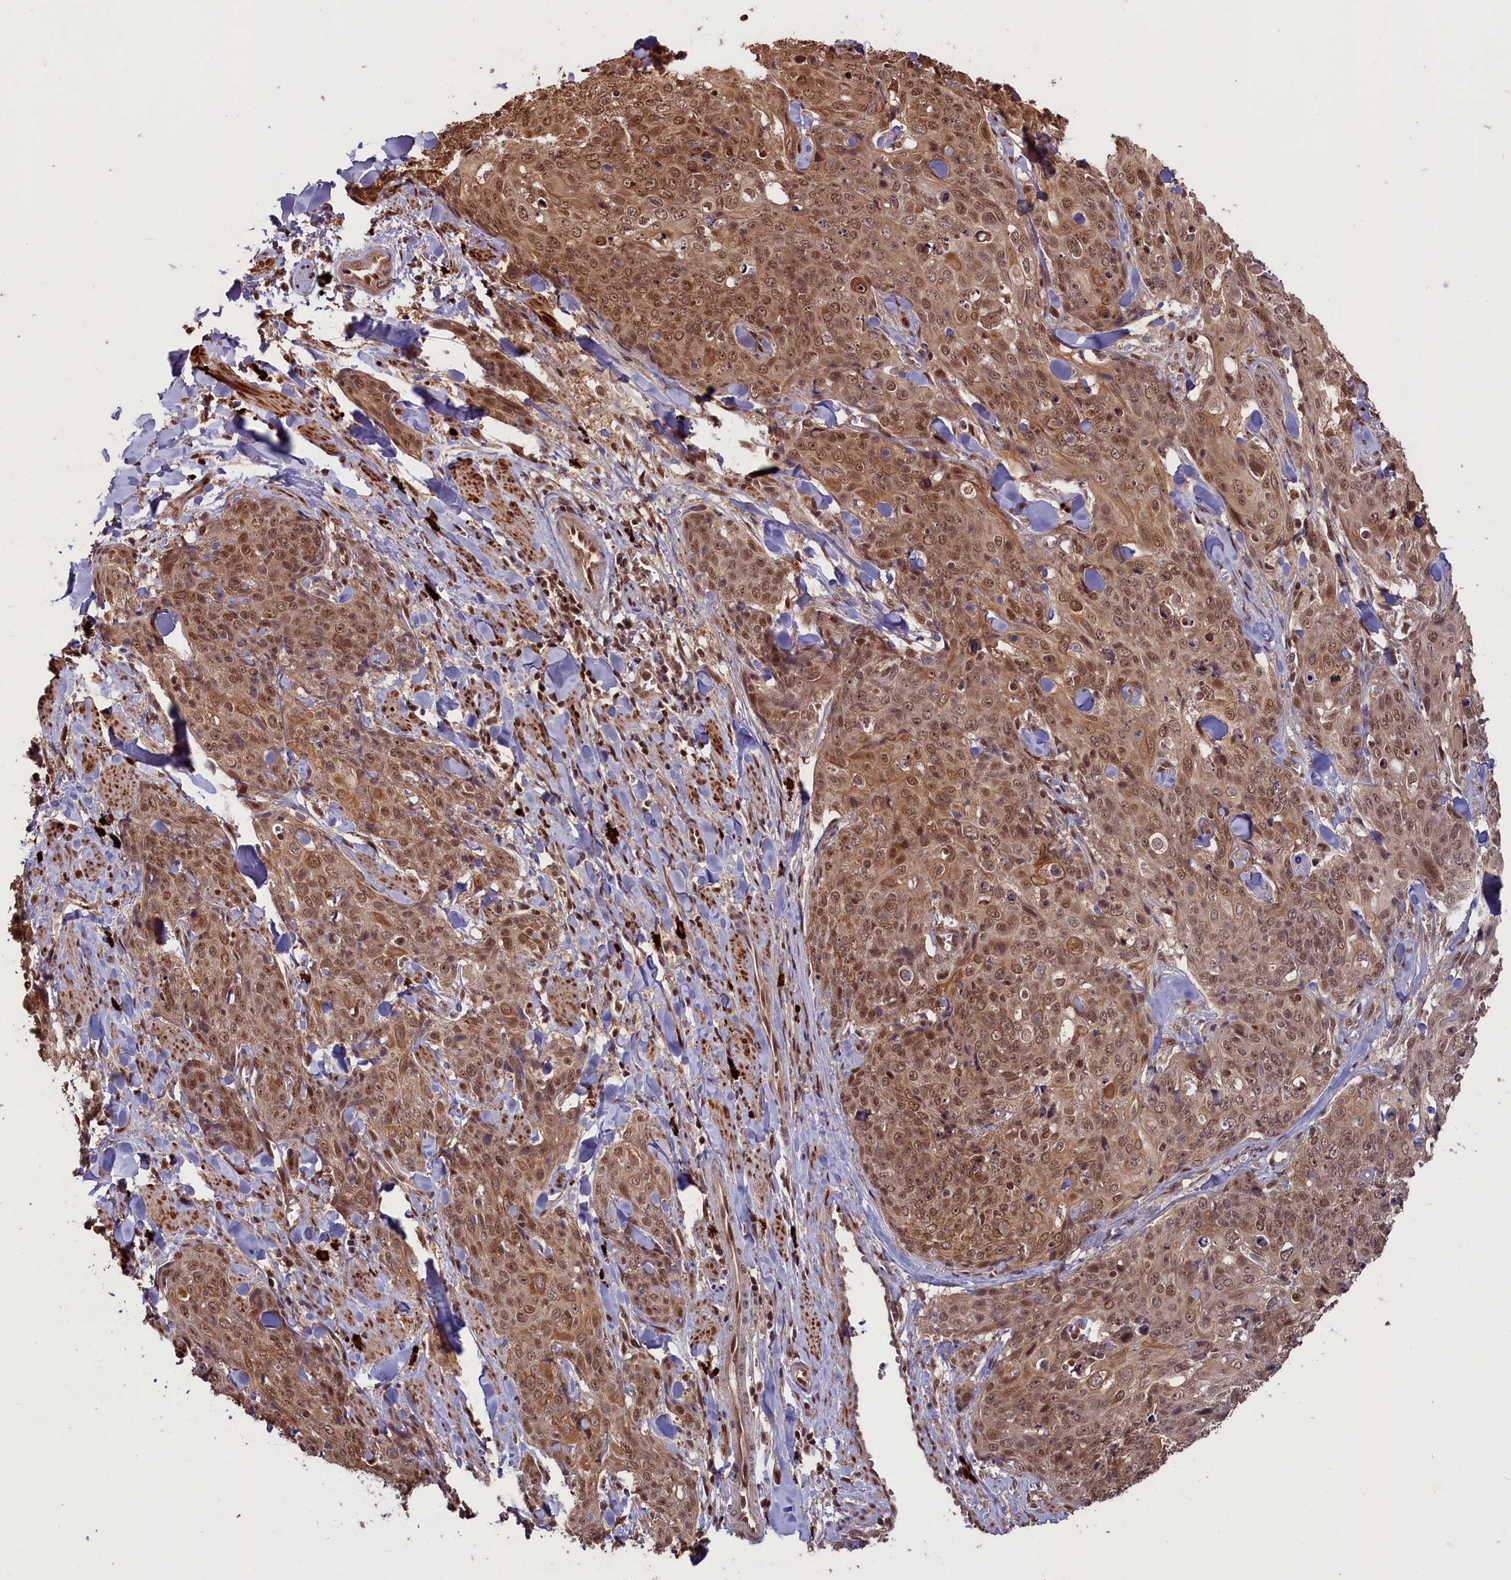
{"staining": {"intensity": "moderate", "quantity": ">75%", "location": "cytoplasmic/membranous,nuclear"}, "tissue": "skin cancer", "cell_type": "Tumor cells", "image_type": "cancer", "snomed": [{"axis": "morphology", "description": "Squamous cell carcinoma, NOS"}, {"axis": "topography", "description": "Skin"}, {"axis": "topography", "description": "Vulva"}], "caption": "Tumor cells reveal moderate cytoplasmic/membranous and nuclear positivity in about >75% of cells in squamous cell carcinoma (skin).", "gene": "NAE1", "patient": {"sex": "female", "age": 85}}